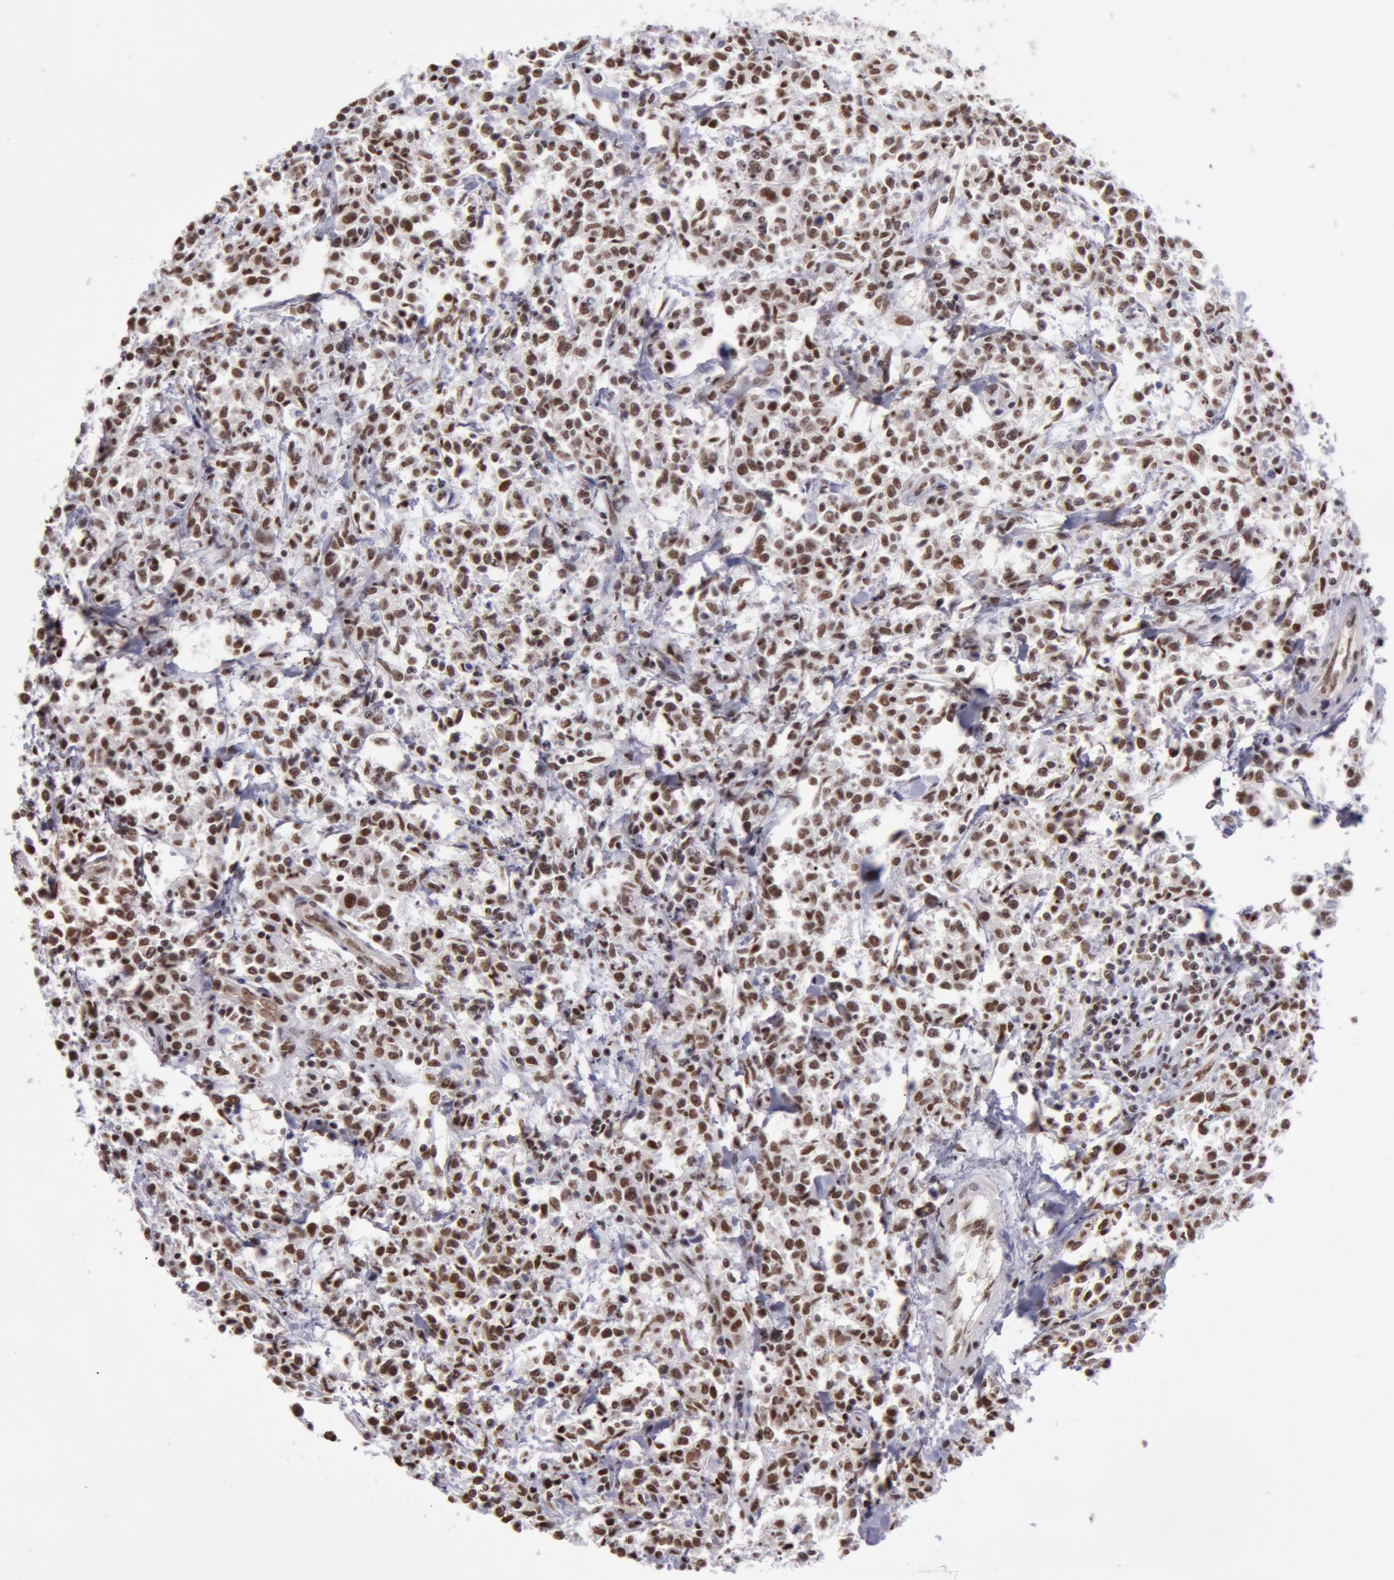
{"staining": {"intensity": "weak", "quantity": "25%-75%", "location": "cytoplasmic/membranous,nuclear"}, "tissue": "lymphoma", "cell_type": "Tumor cells", "image_type": "cancer", "snomed": [{"axis": "morphology", "description": "Malignant lymphoma, non-Hodgkin's type, Low grade"}, {"axis": "topography", "description": "Small intestine"}], "caption": "Protein staining reveals weak cytoplasmic/membranous and nuclear staining in about 25%-75% of tumor cells in lymphoma. Using DAB (3,3'-diaminobenzidine) (brown) and hematoxylin (blue) stains, captured at high magnification using brightfield microscopy.", "gene": "VRTN", "patient": {"sex": "female", "age": 59}}